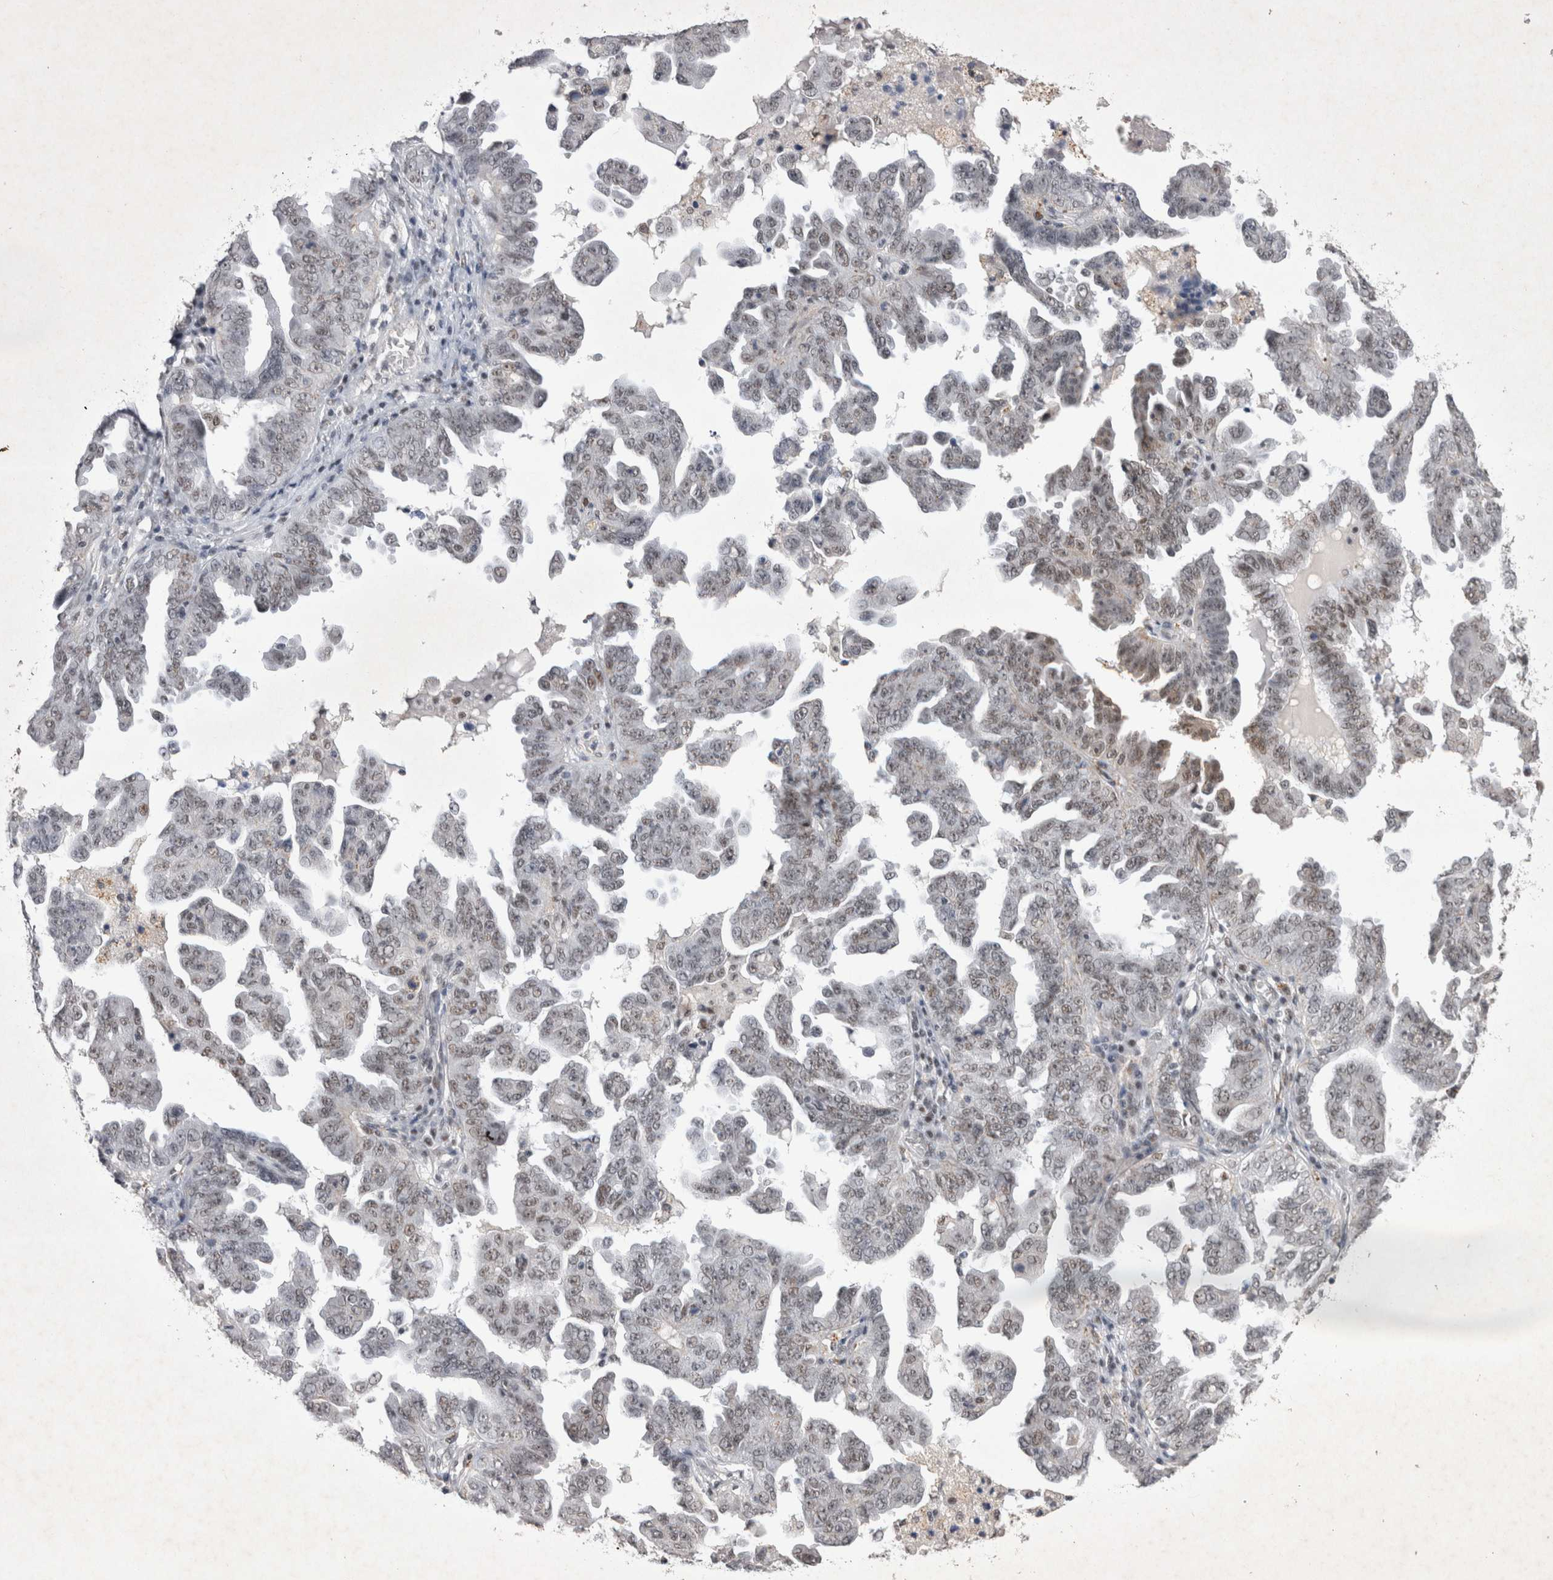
{"staining": {"intensity": "weak", "quantity": "25%-75%", "location": "nuclear"}, "tissue": "ovarian cancer", "cell_type": "Tumor cells", "image_type": "cancer", "snomed": [{"axis": "morphology", "description": "Carcinoma, endometroid"}, {"axis": "topography", "description": "Ovary"}], "caption": "This histopathology image shows IHC staining of endometroid carcinoma (ovarian), with low weak nuclear positivity in approximately 25%-75% of tumor cells.", "gene": "RBM6", "patient": {"sex": "female", "age": 62}}